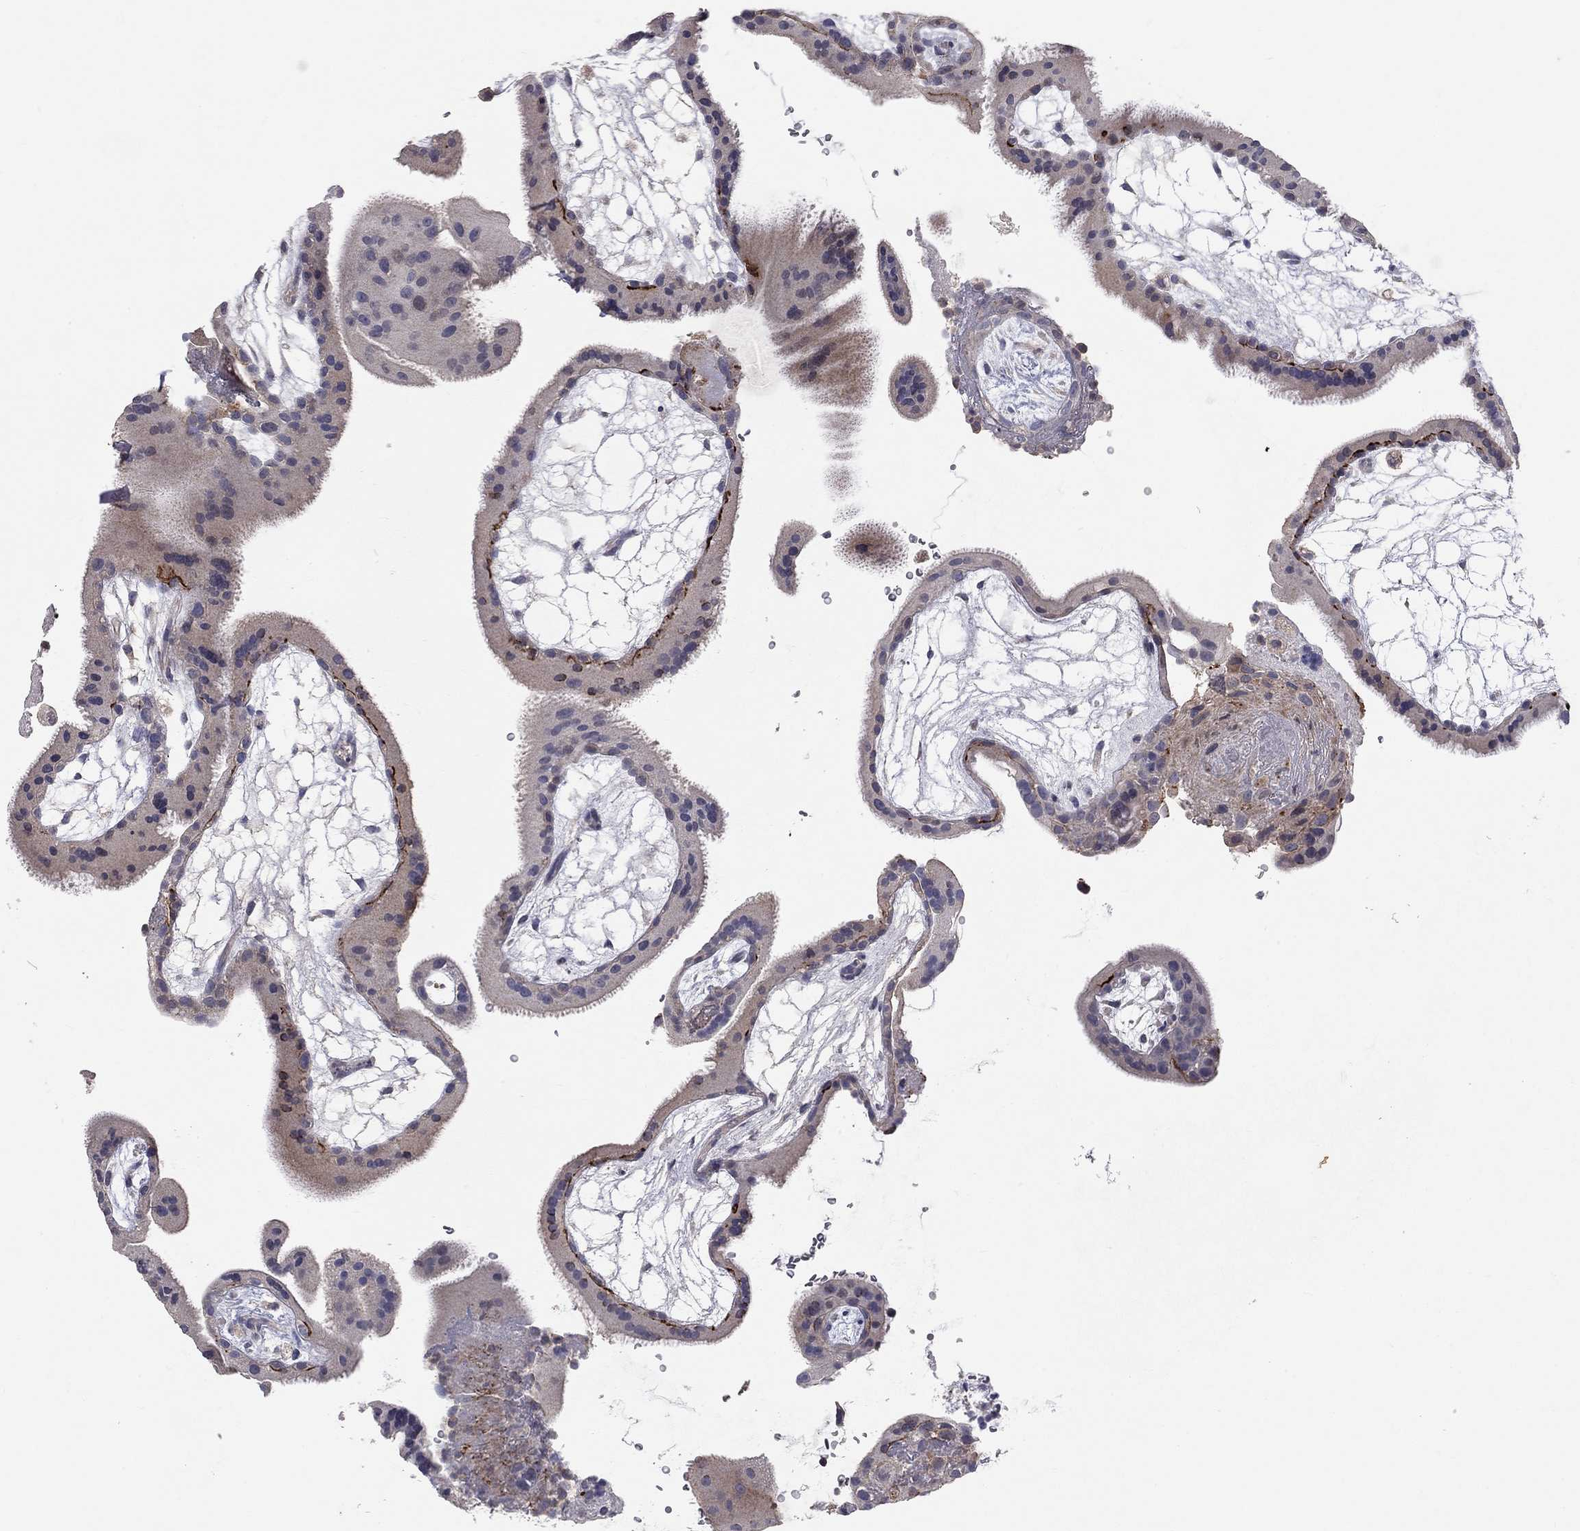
{"staining": {"intensity": "weak", "quantity": "<25%", "location": "cytoplasmic/membranous"}, "tissue": "placenta", "cell_type": "Decidual cells", "image_type": "normal", "snomed": [{"axis": "morphology", "description": "Normal tissue, NOS"}, {"axis": "topography", "description": "Placenta"}], "caption": "The micrograph demonstrates no staining of decidual cells in unremarkable placenta.", "gene": "ERN2", "patient": {"sex": "female", "age": 19}}